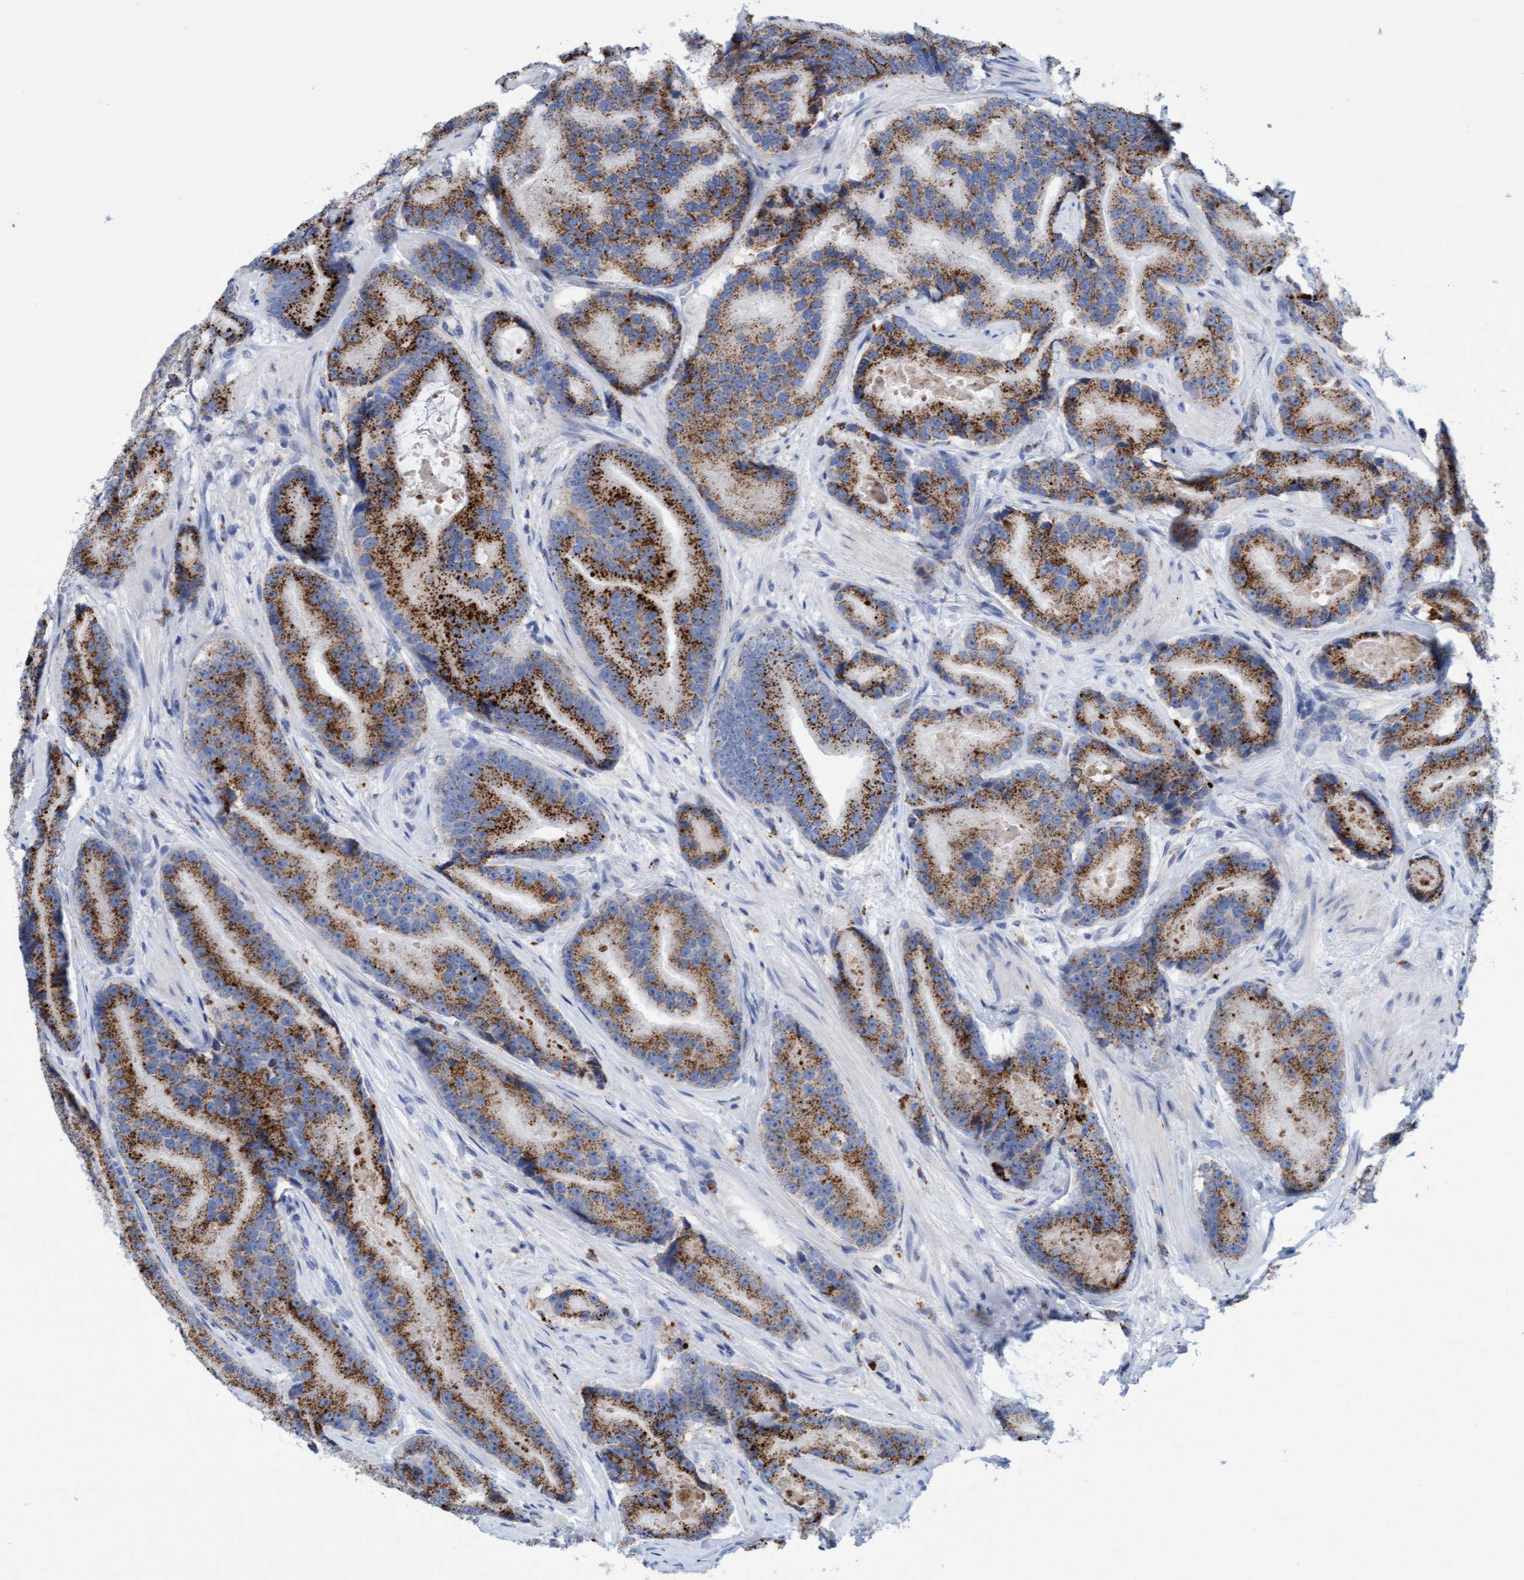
{"staining": {"intensity": "strong", "quantity": ">75%", "location": "cytoplasmic/membranous"}, "tissue": "prostate cancer", "cell_type": "Tumor cells", "image_type": "cancer", "snomed": [{"axis": "morphology", "description": "Adenocarcinoma, High grade"}, {"axis": "topography", "description": "Prostate"}], "caption": "DAB immunohistochemical staining of human prostate cancer (high-grade adenocarcinoma) reveals strong cytoplasmic/membranous protein staining in about >75% of tumor cells.", "gene": "SGSH", "patient": {"sex": "male", "age": 55}}